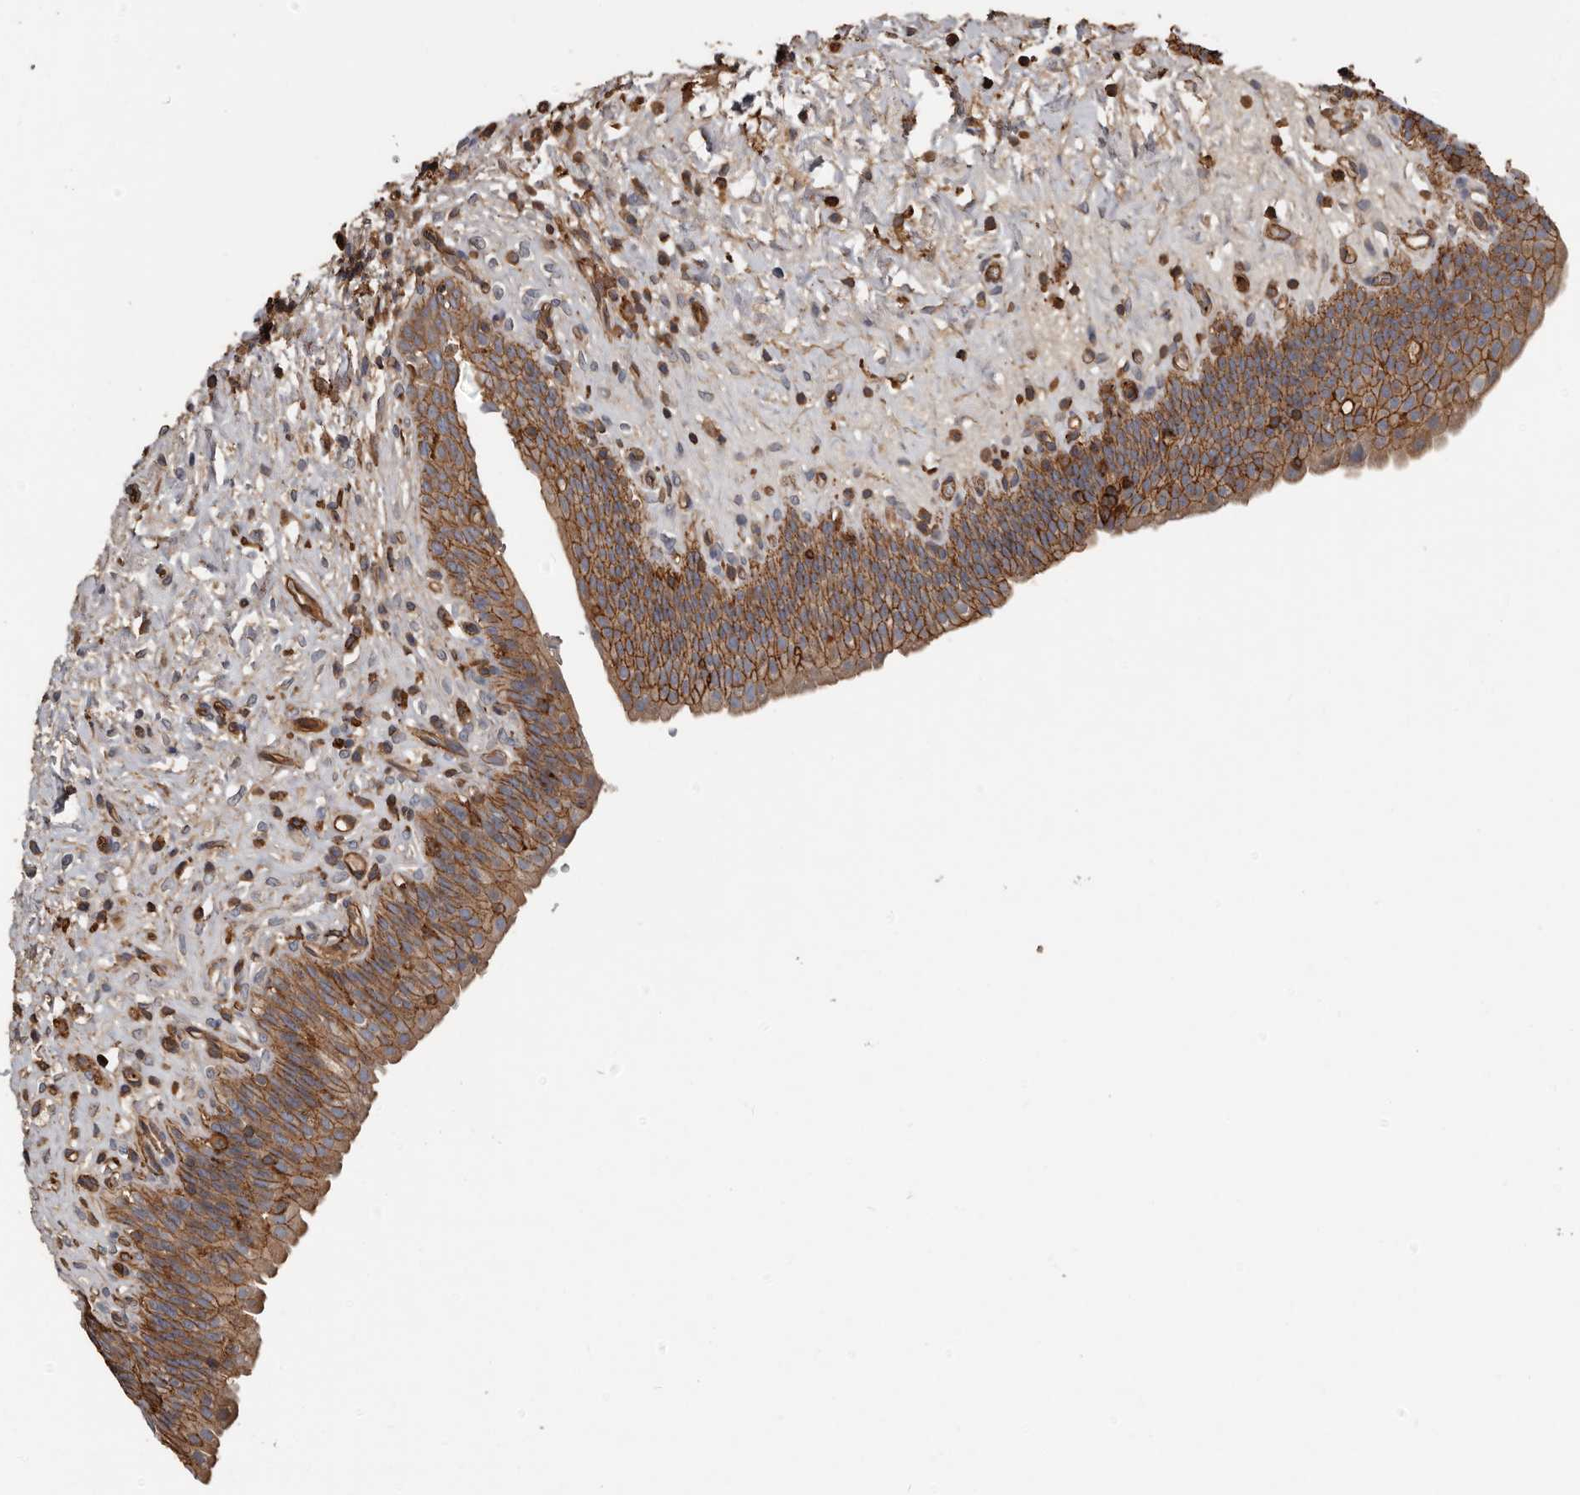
{"staining": {"intensity": "strong", "quantity": ">75%", "location": "cytoplasmic/membranous"}, "tissue": "urinary bladder", "cell_type": "Urothelial cells", "image_type": "normal", "snomed": [{"axis": "morphology", "description": "Normal tissue, NOS"}, {"axis": "topography", "description": "Urinary bladder"}], "caption": "Immunohistochemical staining of normal human urinary bladder shows strong cytoplasmic/membranous protein expression in approximately >75% of urothelial cells. (DAB (3,3'-diaminobenzidine) IHC, brown staining for protein, blue staining for nuclei).", "gene": "DENND6B", "patient": {"sex": "male", "age": 83}}